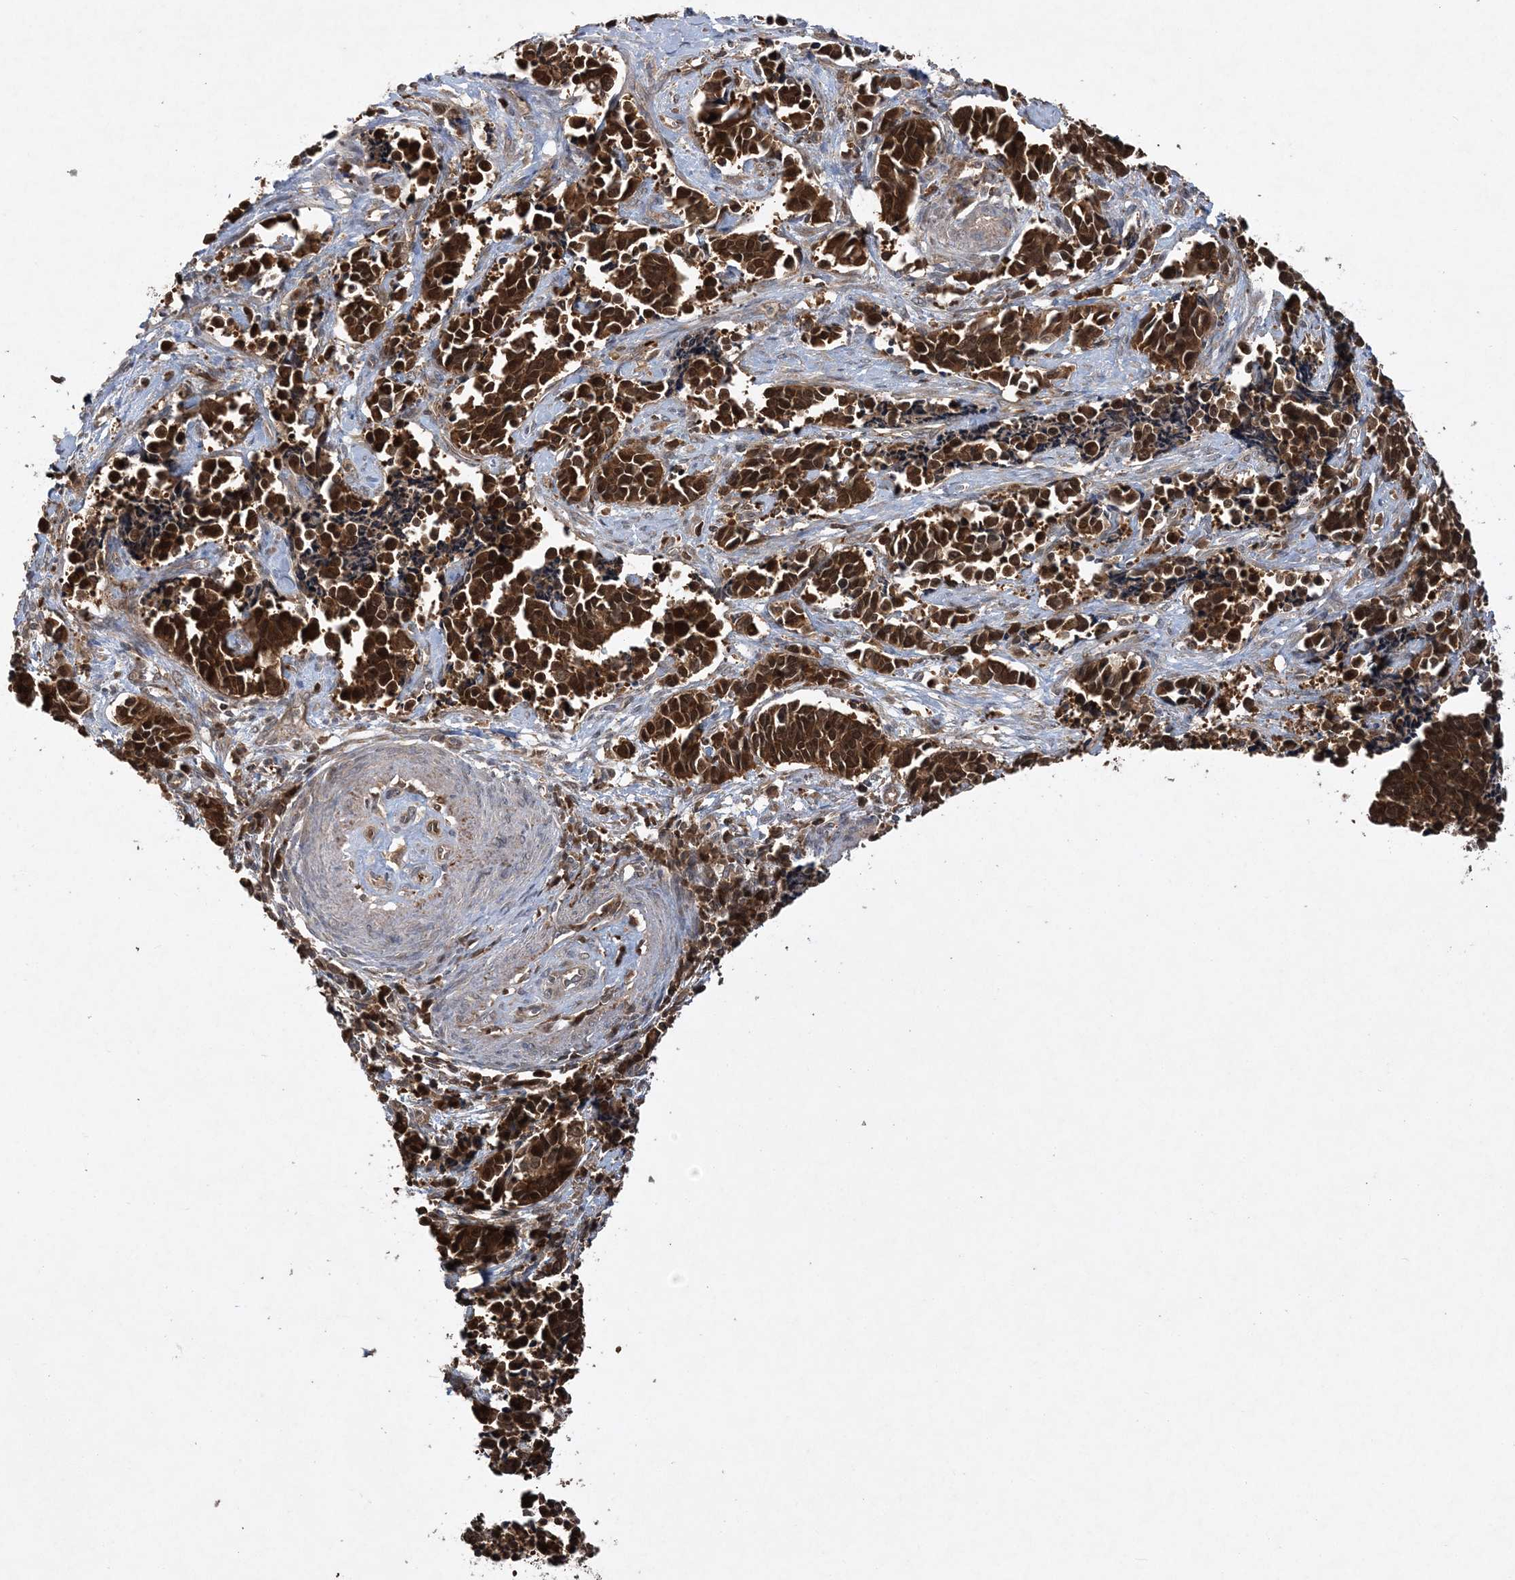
{"staining": {"intensity": "strong", "quantity": ">75%", "location": "cytoplasmic/membranous,nuclear"}, "tissue": "cervical cancer", "cell_type": "Tumor cells", "image_type": "cancer", "snomed": [{"axis": "morphology", "description": "Normal tissue, NOS"}, {"axis": "morphology", "description": "Squamous cell carcinoma, NOS"}, {"axis": "topography", "description": "Cervix"}], "caption": "IHC (DAB (3,3'-diaminobenzidine)) staining of squamous cell carcinoma (cervical) demonstrates strong cytoplasmic/membranous and nuclear protein staining in about >75% of tumor cells.", "gene": "ACYP1", "patient": {"sex": "female", "age": 35}}